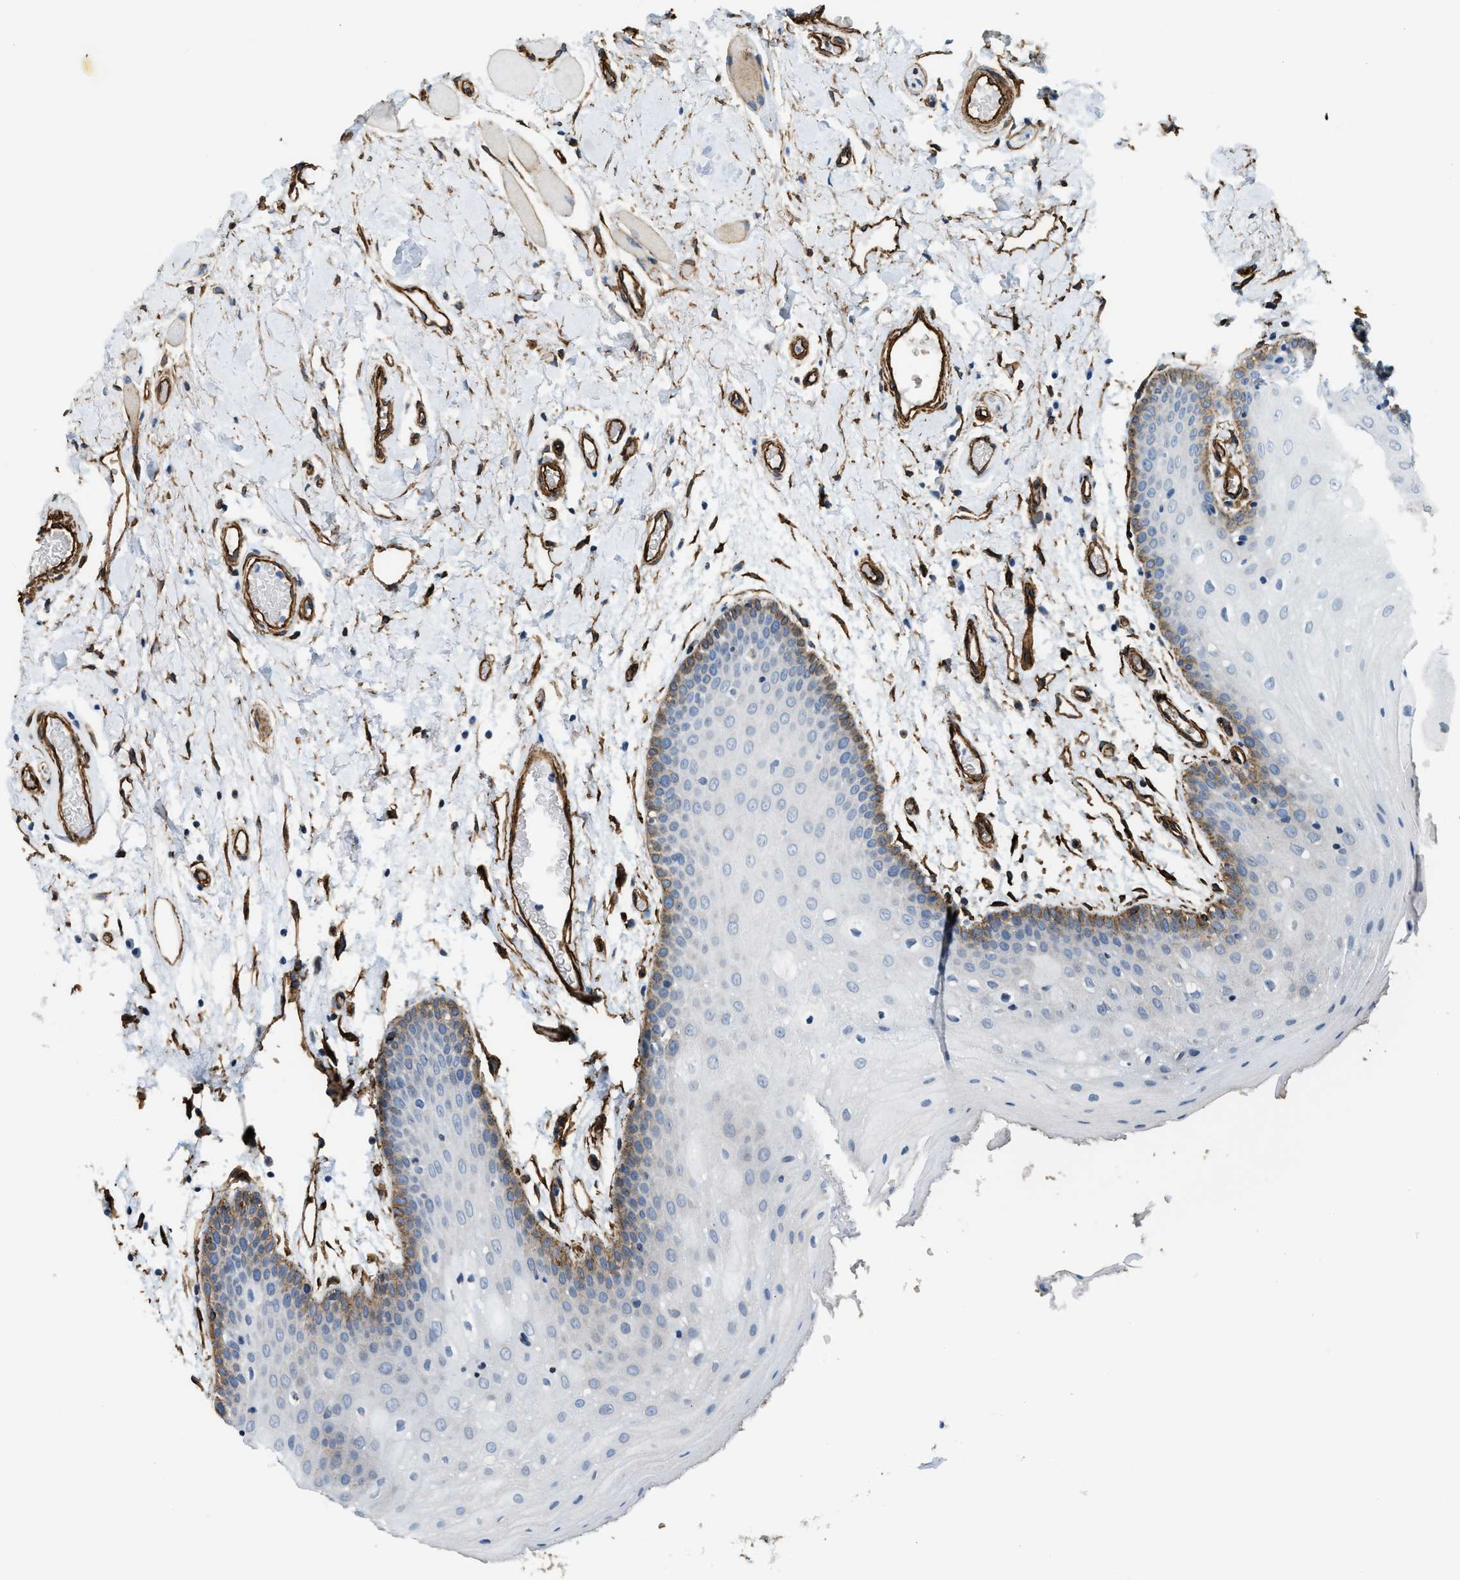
{"staining": {"intensity": "moderate", "quantity": "25%-75%", "location": "cytoplasmic/membranous"}, "tissue": "oral mucosa", "cell_type": "Squamous epithelial cells", "image_type": "normal", "snomed": [{"axis": "morphology", "description": "Normal tissue, NOS"}, {"axis": "morphology", "description": "Squamous cell carcinoma, NOS"}, {"axis": "topography", "description": "Oral tissue"}, {"axis": "topography", "description": "Head-Neck"}], "caption": "A brown stain highlights moderate cytoplasmic/membranous positivity of a protein in squamous epithelial cells of normal oral mucosa. (brown staining indicates protein expression, while blue staining denotes nuclei).", "gene": "TMEM43", "patient": {"sex": "male", "age": 71}}